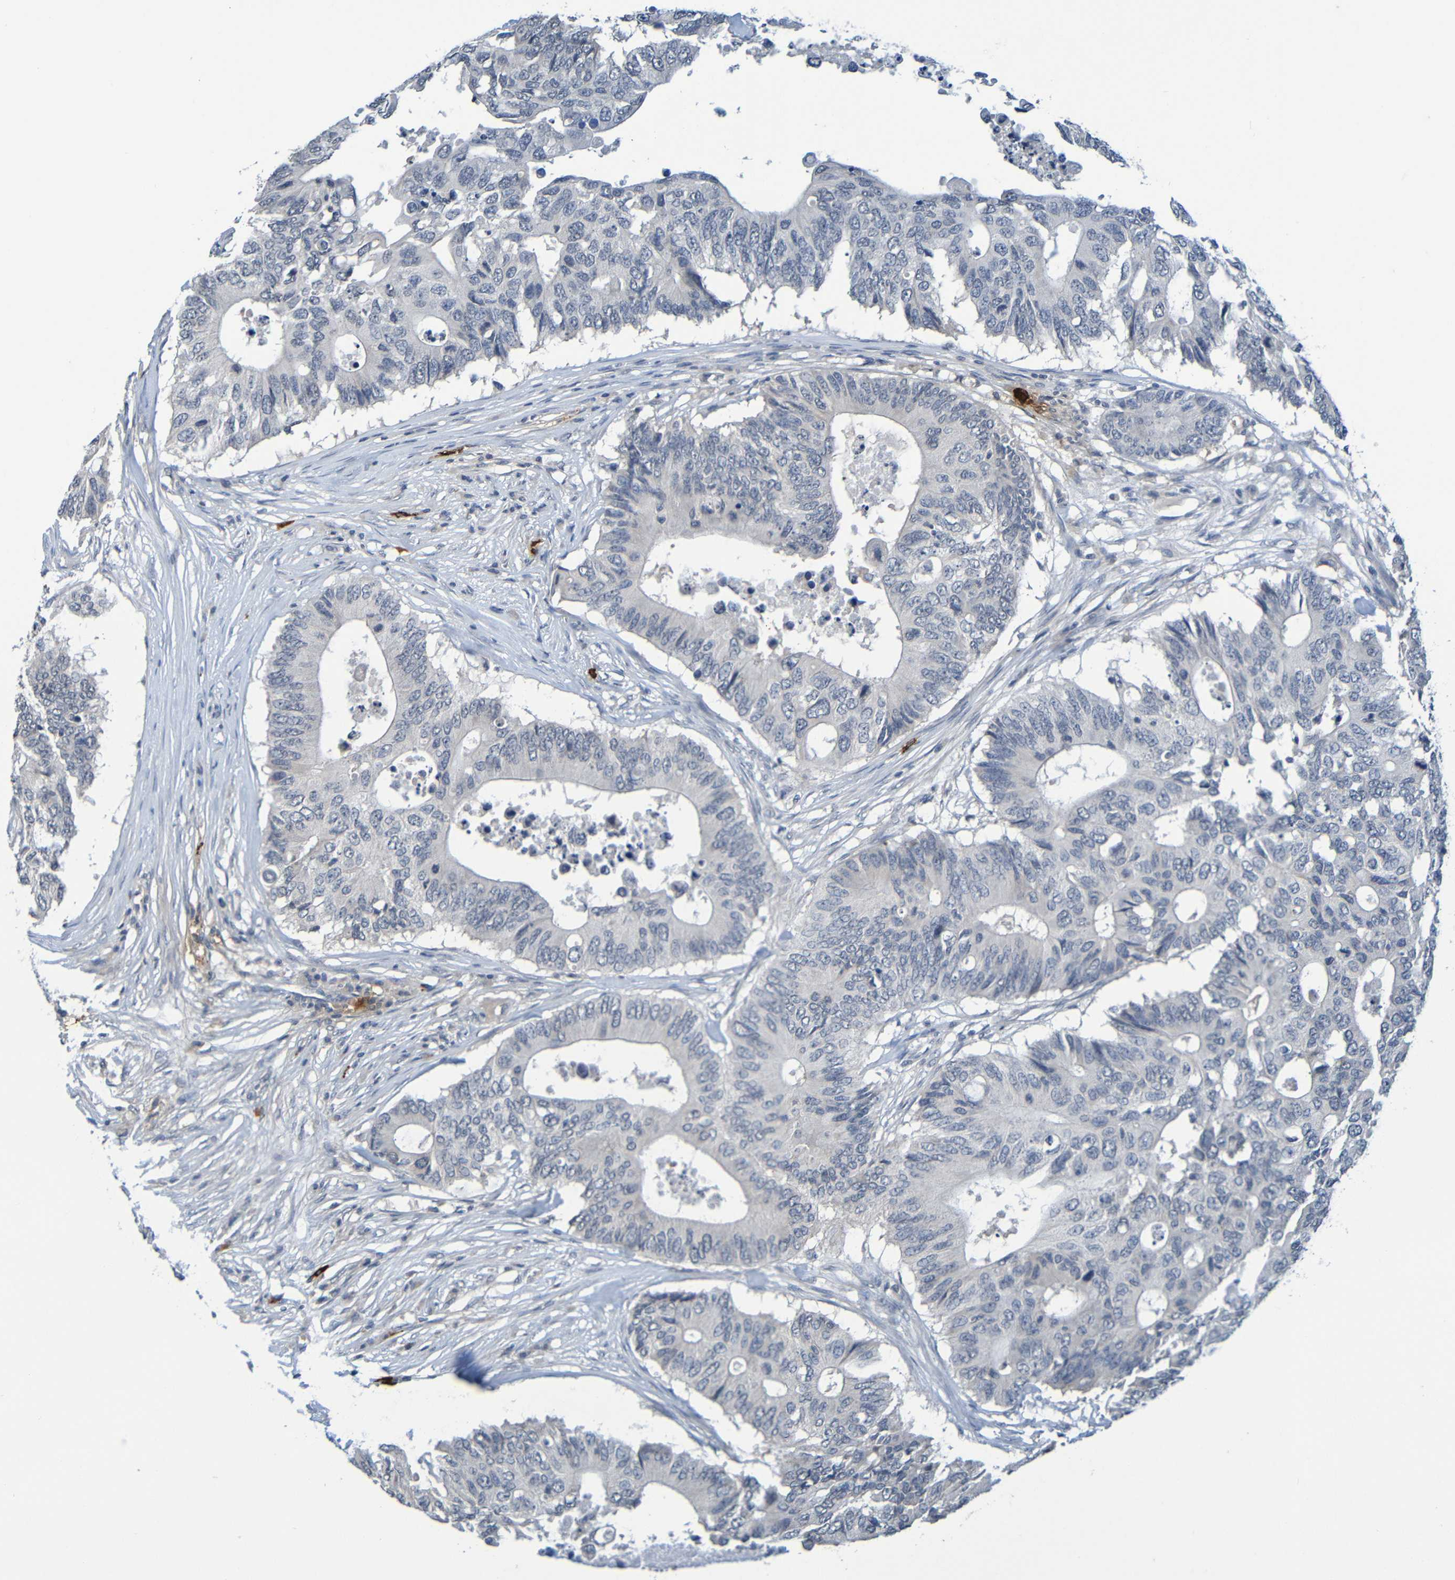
{"staining": {"intensity": "negative", "quantity": "none", "location": "none"}, "tissue": "colorectal cancer", "cell_type": "Tumor cells", "image_type": "cancer", "snomed": [{"axis": "morphology", "description": "Adenocarcinoma, NOS"}, {"axis": "topography", "description": "Colon"}], "caption": "Immunohistochemistry photomicrograph of colorectal cancer (adenocarcinoma) stained for a protein (brown), which displays no positivity in tumor cells.", "gene": "C3AR1", "patient": {"sex": "male", "age": 71}}